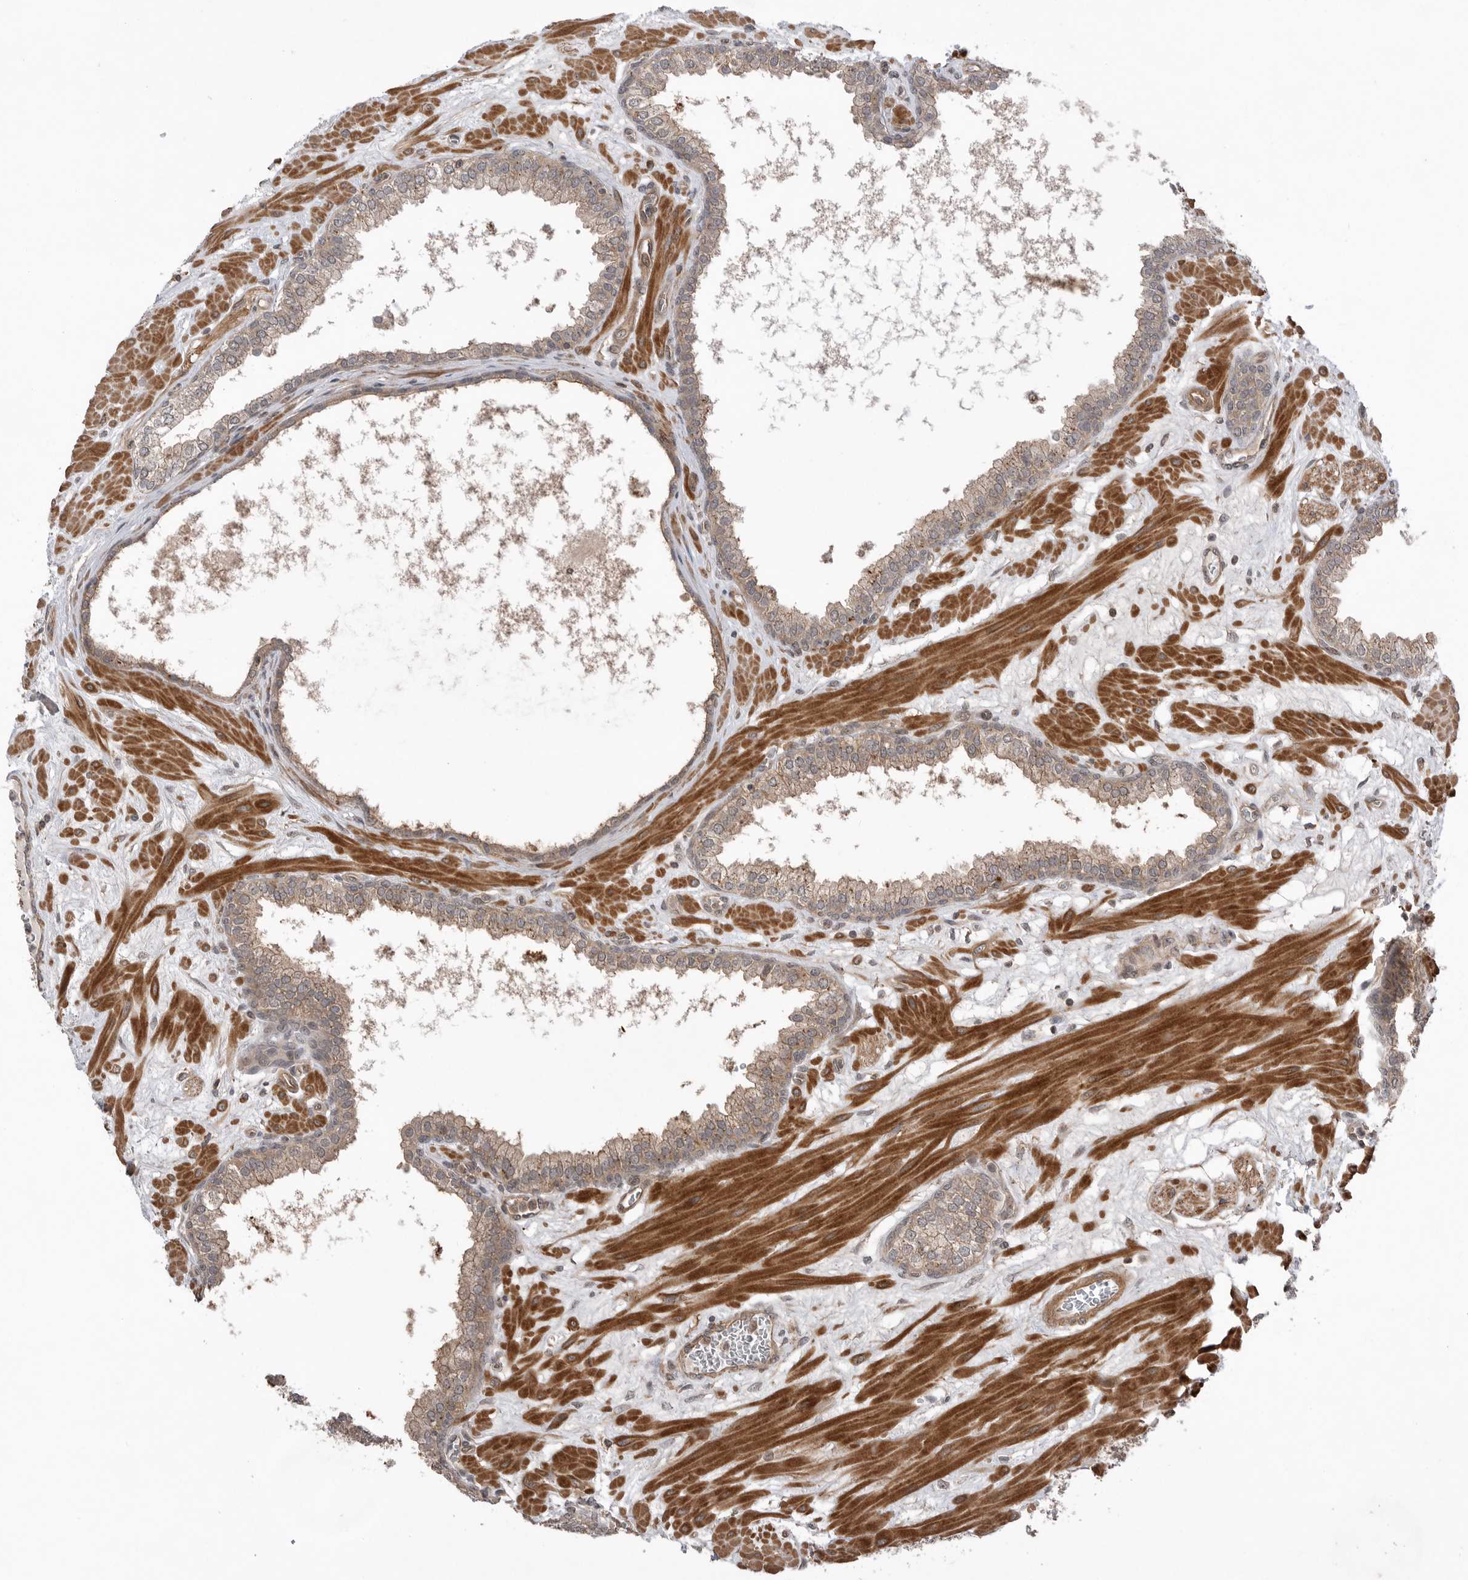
{"staining": {"intensity": "moderate", "quantity": ">75%", "location": "cytoplasmic/membranous"}, "tissue": "prostate", "cell_type": "Glandular cells", "image_type": "normal", "snomed": [{"axis": "morphology", "description": "Normal tissue, NOS"}, {"axis": "morphology", "description": "Urothelial carcinoma, Low grade"}, {"axis": "topography", "description": "Urinary bladder"}, {"axis": "topography", "description": "Prostate"}], "caption": "Glandular cells show moderate cytoplasmic/membranous staining in about >75% of cells in benign prostate. (Brightfield microscopy of DAB IHC at high magnification).", "gene": "PEAK1", "patient": {"sex": "male", "age": 60}}